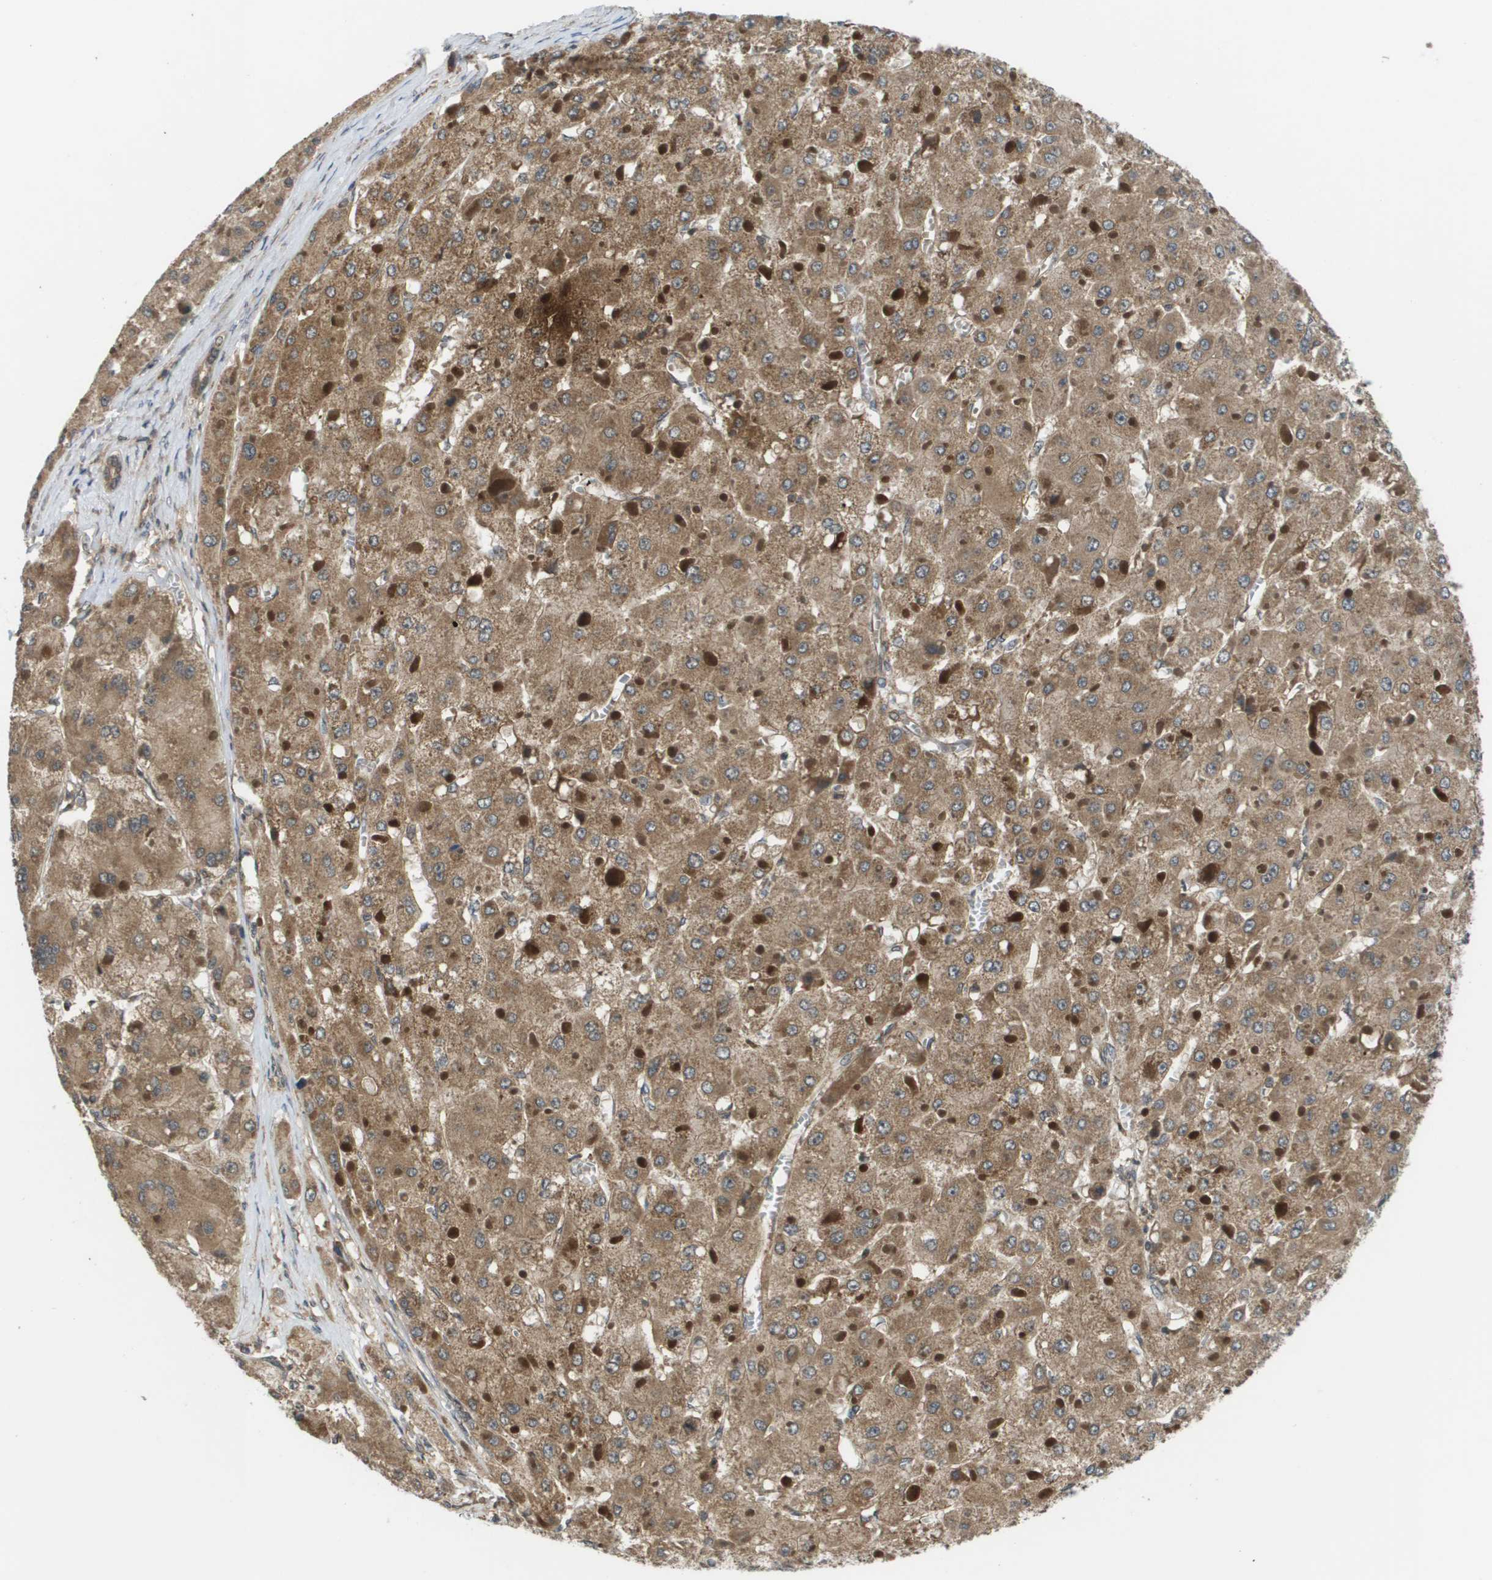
{"staining": {"intensity": "moderate", "quantity": ">75%", "location": "cytoplasmic/membranous"}, "tissue": "liver cancer", "cell_type": "Tumor cells", "image_type": "cancer", "snomed": [{"axis": "morphology", "description": "Carcinoma, Hepatocellular, NOS"}, {"axis": "topography", "description": "Liver"}], "caption": "A brown stain shows moderate cytoplasmic/membranous staining of a protein in hepatocellular carcinoma (liver) tumor cells.", "gene": "RBM38", "patient": {"sex": "female", "age": 73}}